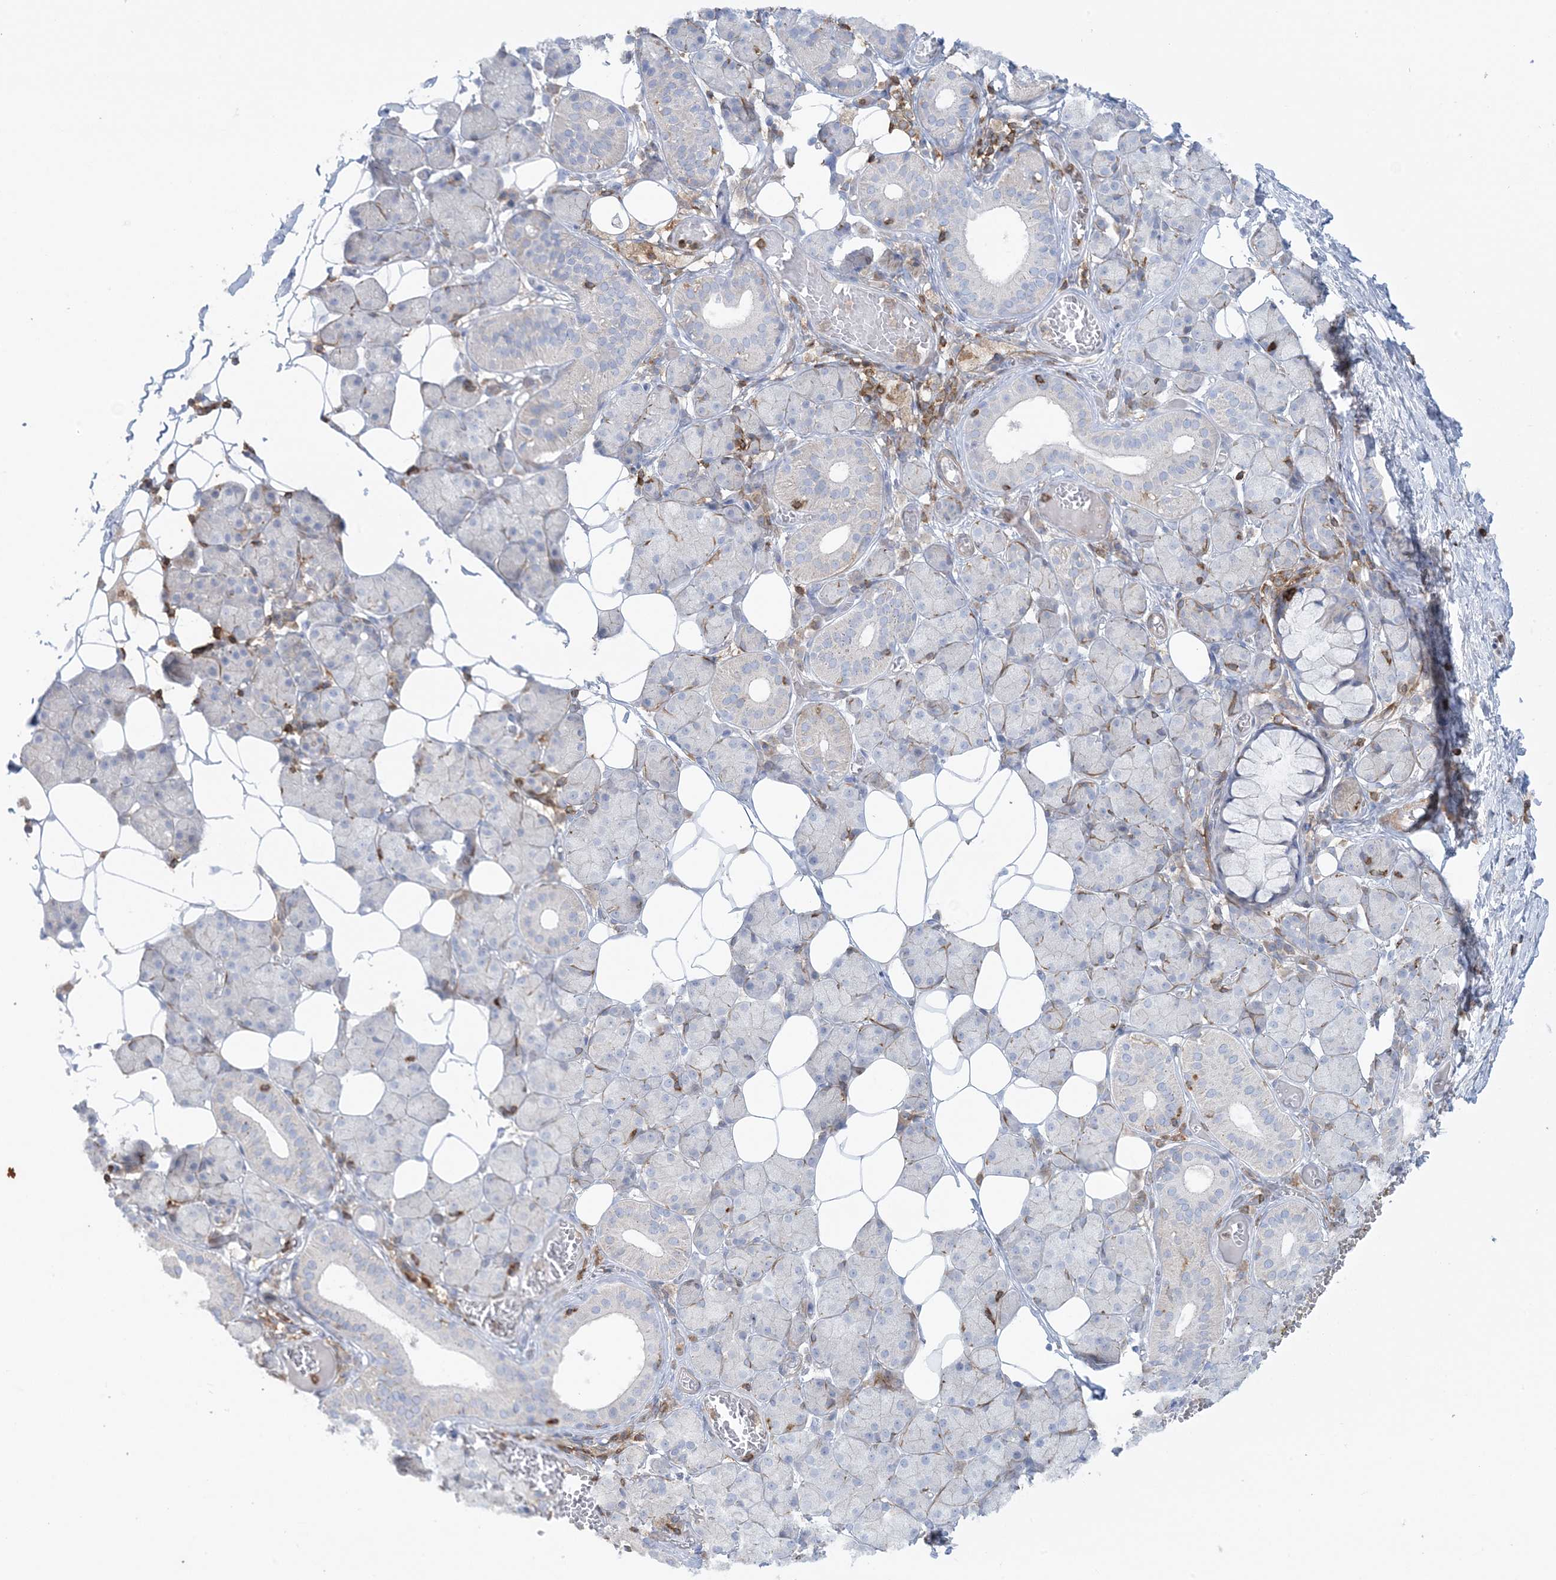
{"staining": {"intensity": "negative", "quantity": "none", "location": "none"}, "tissue": "salivary gland", "cell_type": "Glandular cells", "image_type": "normal", "snomed": [{"axis": "morphology", "description": "Normal tissue, NOS"}, {"axis": "topography", "description": "Salivary gland"}], "caption": "IHC photomicrograph of unremarkable salivary gland stained for a protein (brown), which displays no positivity in glandular cells.", "gene": "ARHGAP30", "patient": {"sex": "female", "age": 33}}